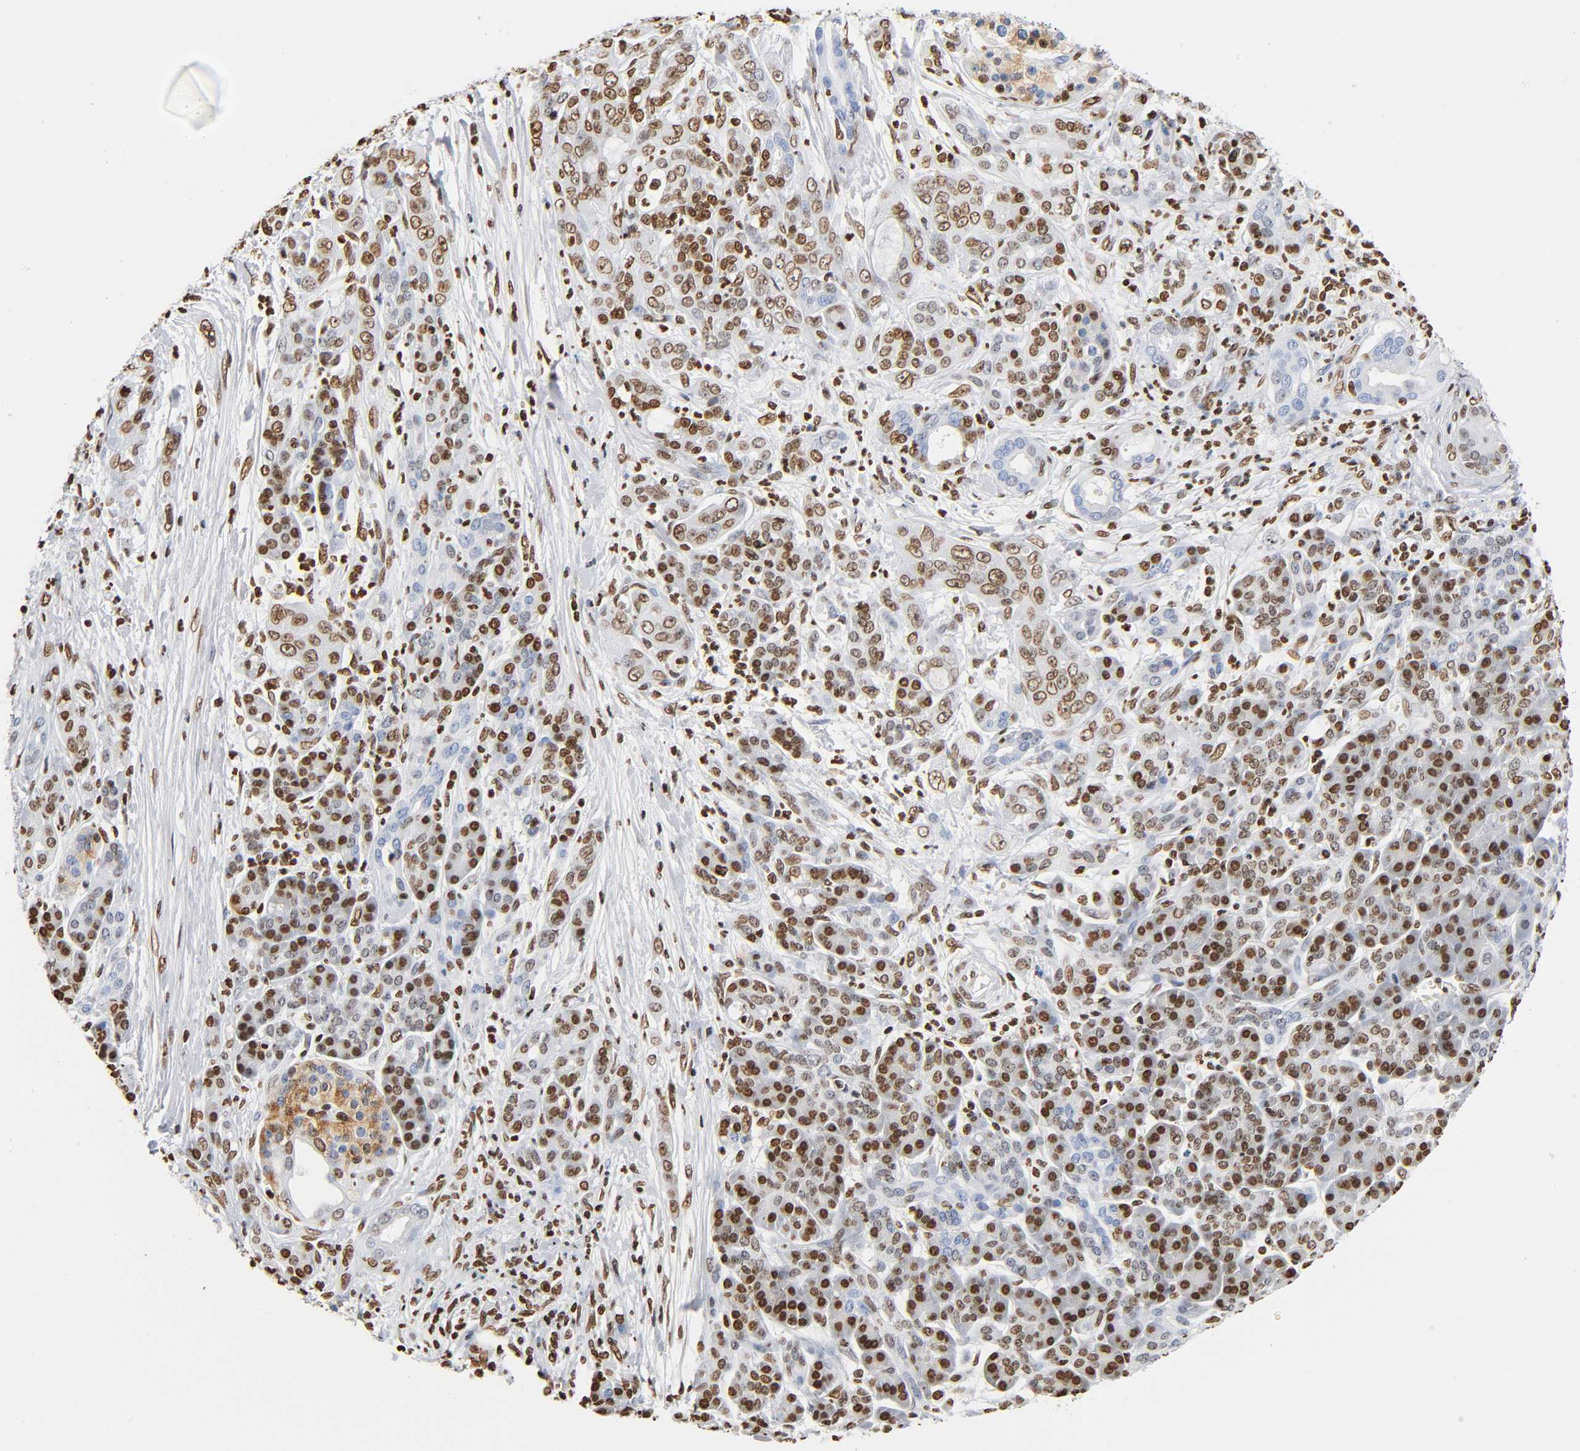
{"staining": {"intensity": "moderate", "quantity": ">75%", "location": "nuclear"}, "tissue": "pancreatic cancer", "cell_type": "Tumor cells", "image_type": "cancer", "snomed": [{"axis": "morphology", "description": "Adenocarcinoma, NOS"}, {"axis": "topography", "description": "Pancreas"}], "caption": "Pancreatic cancer tissue reveals moderate nuclear expression in about >75% of tumor cells", "gene": "HOXA6", "patient": {"sex": "male", "age": 59}}